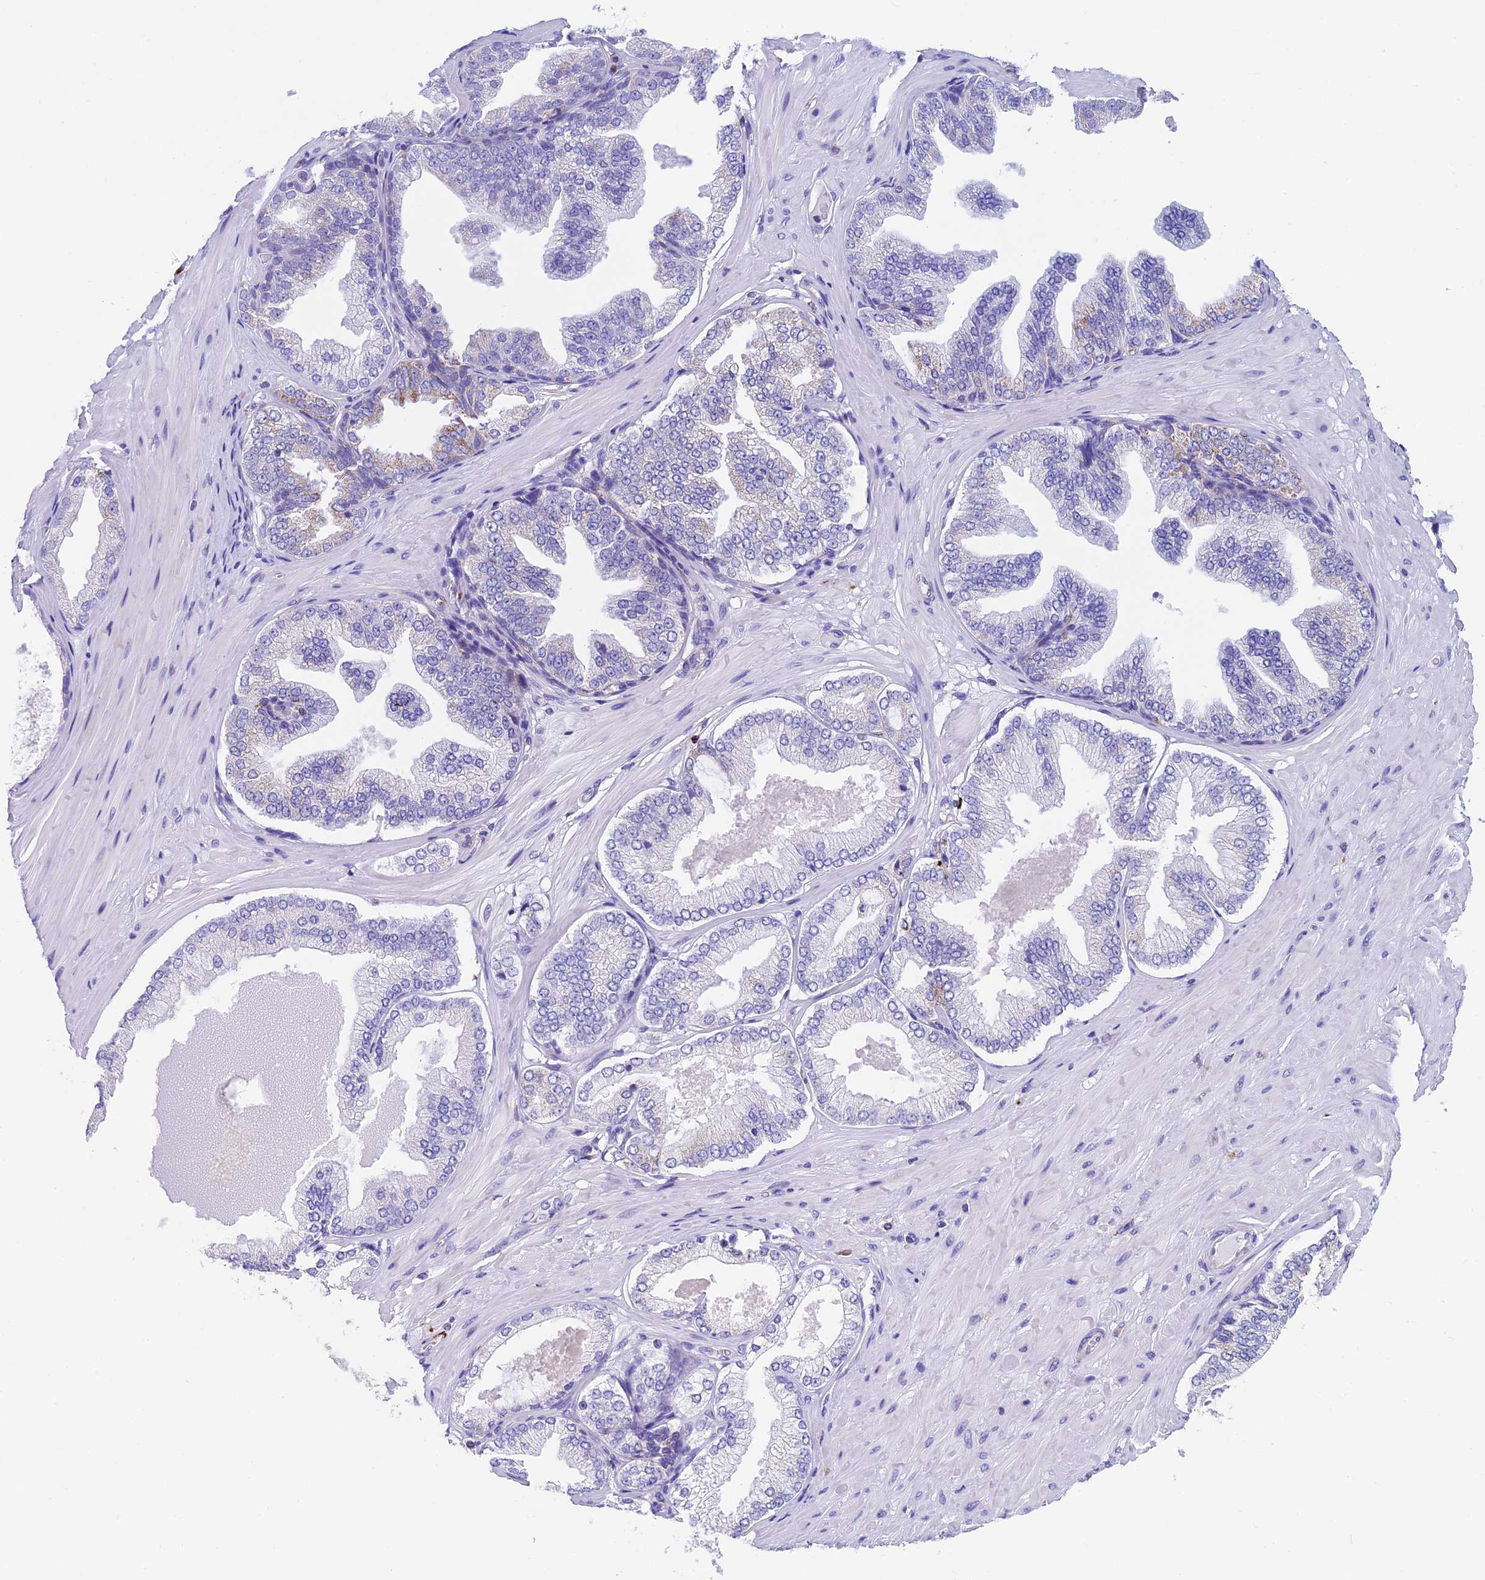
{"staining": {"intensity": "negative", "quantity": "none", "location": "none"}, "tissue": "soft tissue", "cell_type": "Chondrocytes", "image_type": "normal", "snomed": [{"axis": "morphology", "description": "Normal tissue, NOS"}, {"axis": "morphology", "description": "Adenocarcinoma, Low grade"}, {"axis": "topography", "description": "Prostate"}, {"axis": "topography", "description": "Peripheral nerve tissue"}], "caption": "Chondrocytes show no significant staining in benign soft tissue. (DAB (3,3'-diaminobenzidine) immunohistochemistry (IHC) visualized using brightfield microscopy, high magnification).", "gene": "SLC8B1", "patient": {"sex": "male", "age": 63}}